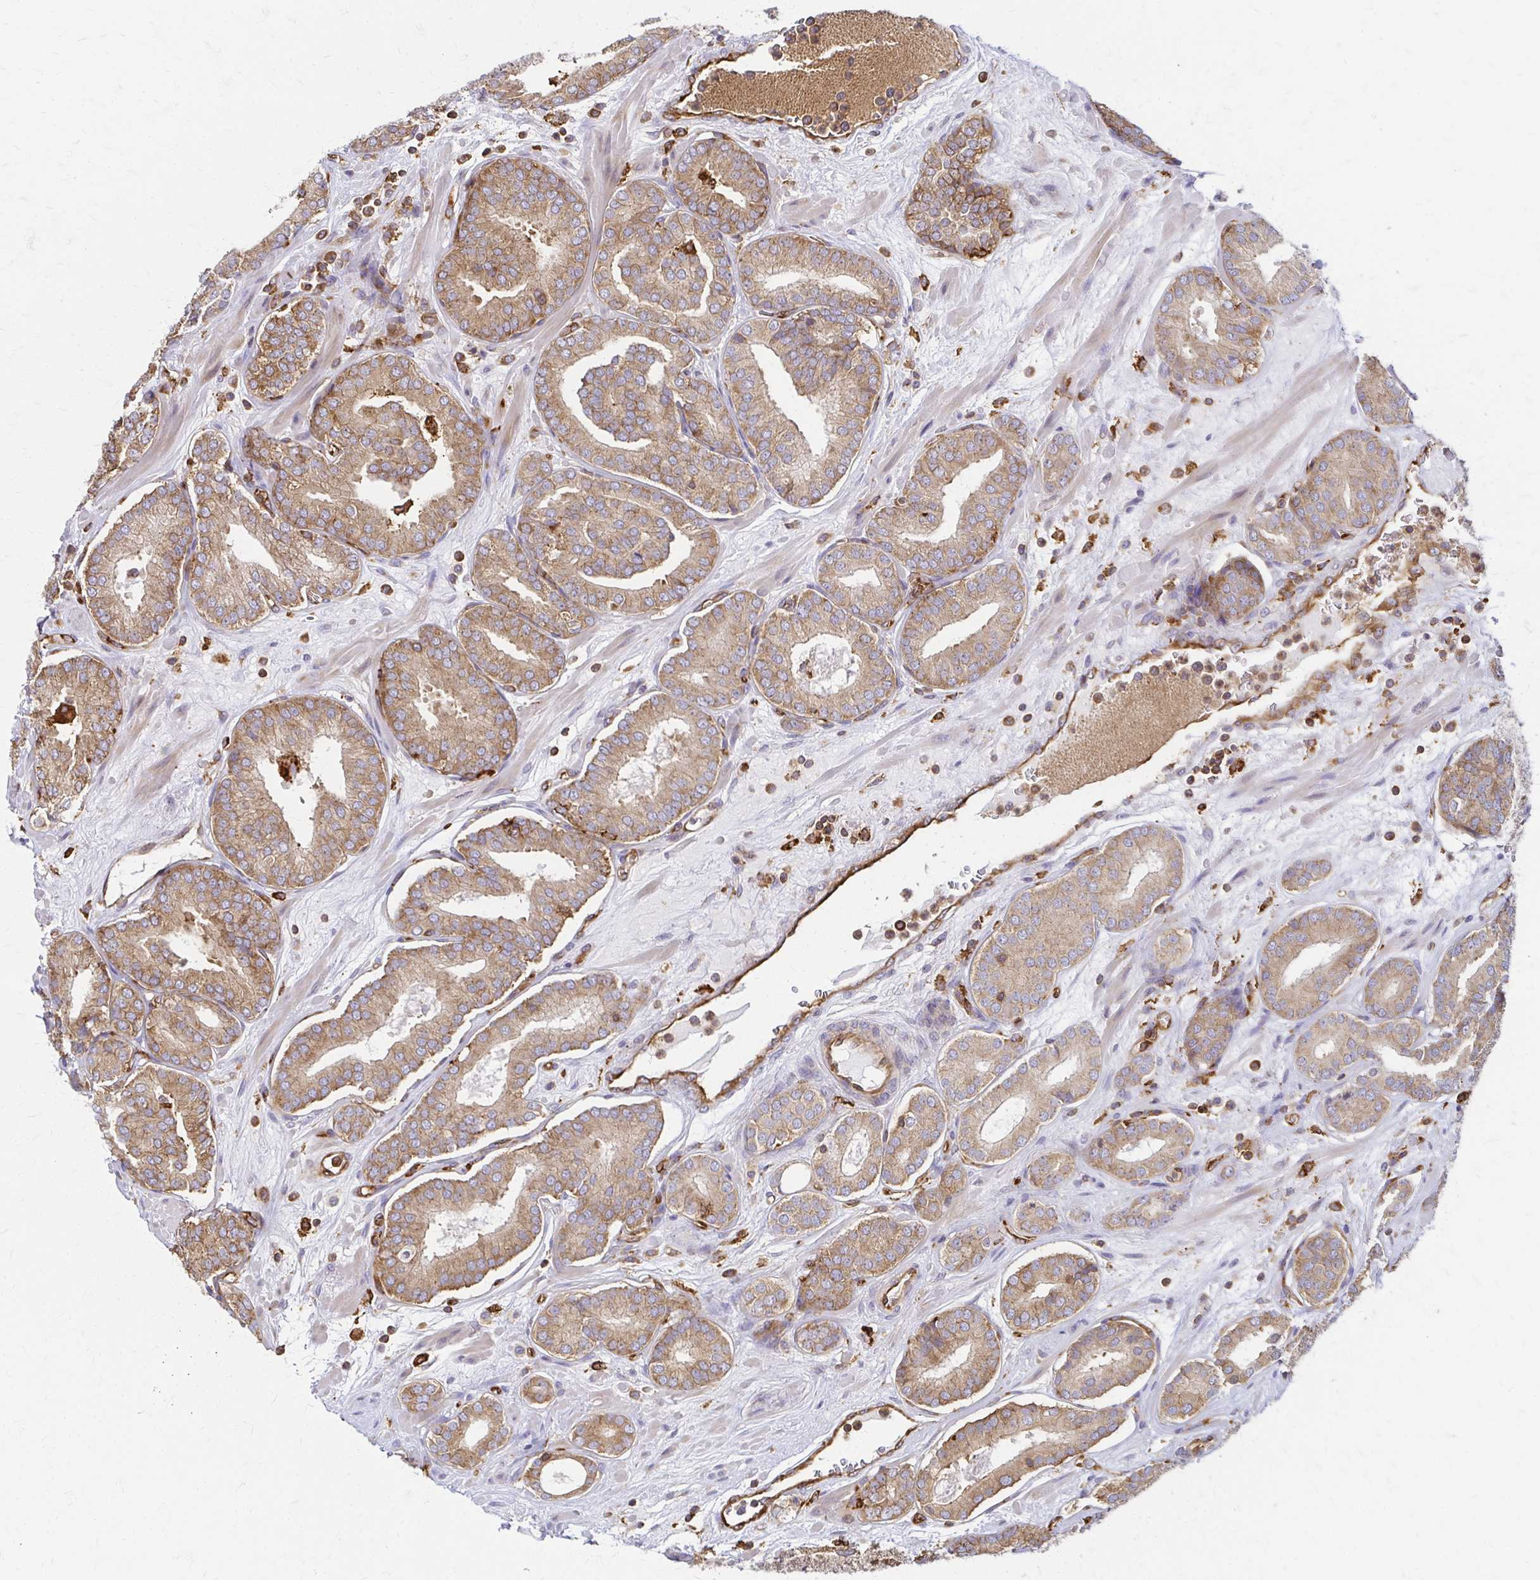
{"staining": {"intensity": "moderate", "quantity": "25%-75%", "location": "cytoplasmic/membranous"}, "tissue": "prostate cancer", "cell_type": "Tumor cells", "image_type": "cancer", "snomed": [{"axis": "morphology", "description": "Adenocarcinoma, High grade"}, {"axis": "topography", "description": "Prostate"}], "caption": "This is an image of immunohistochemistry staining of adenocarcinoma (high-grade) (prostate), which shows moderate positivity in the cytoplasmic/membranous of tumor cells.", "gene": "WASF2", "patient": {"sex": "male", "age": 66}}